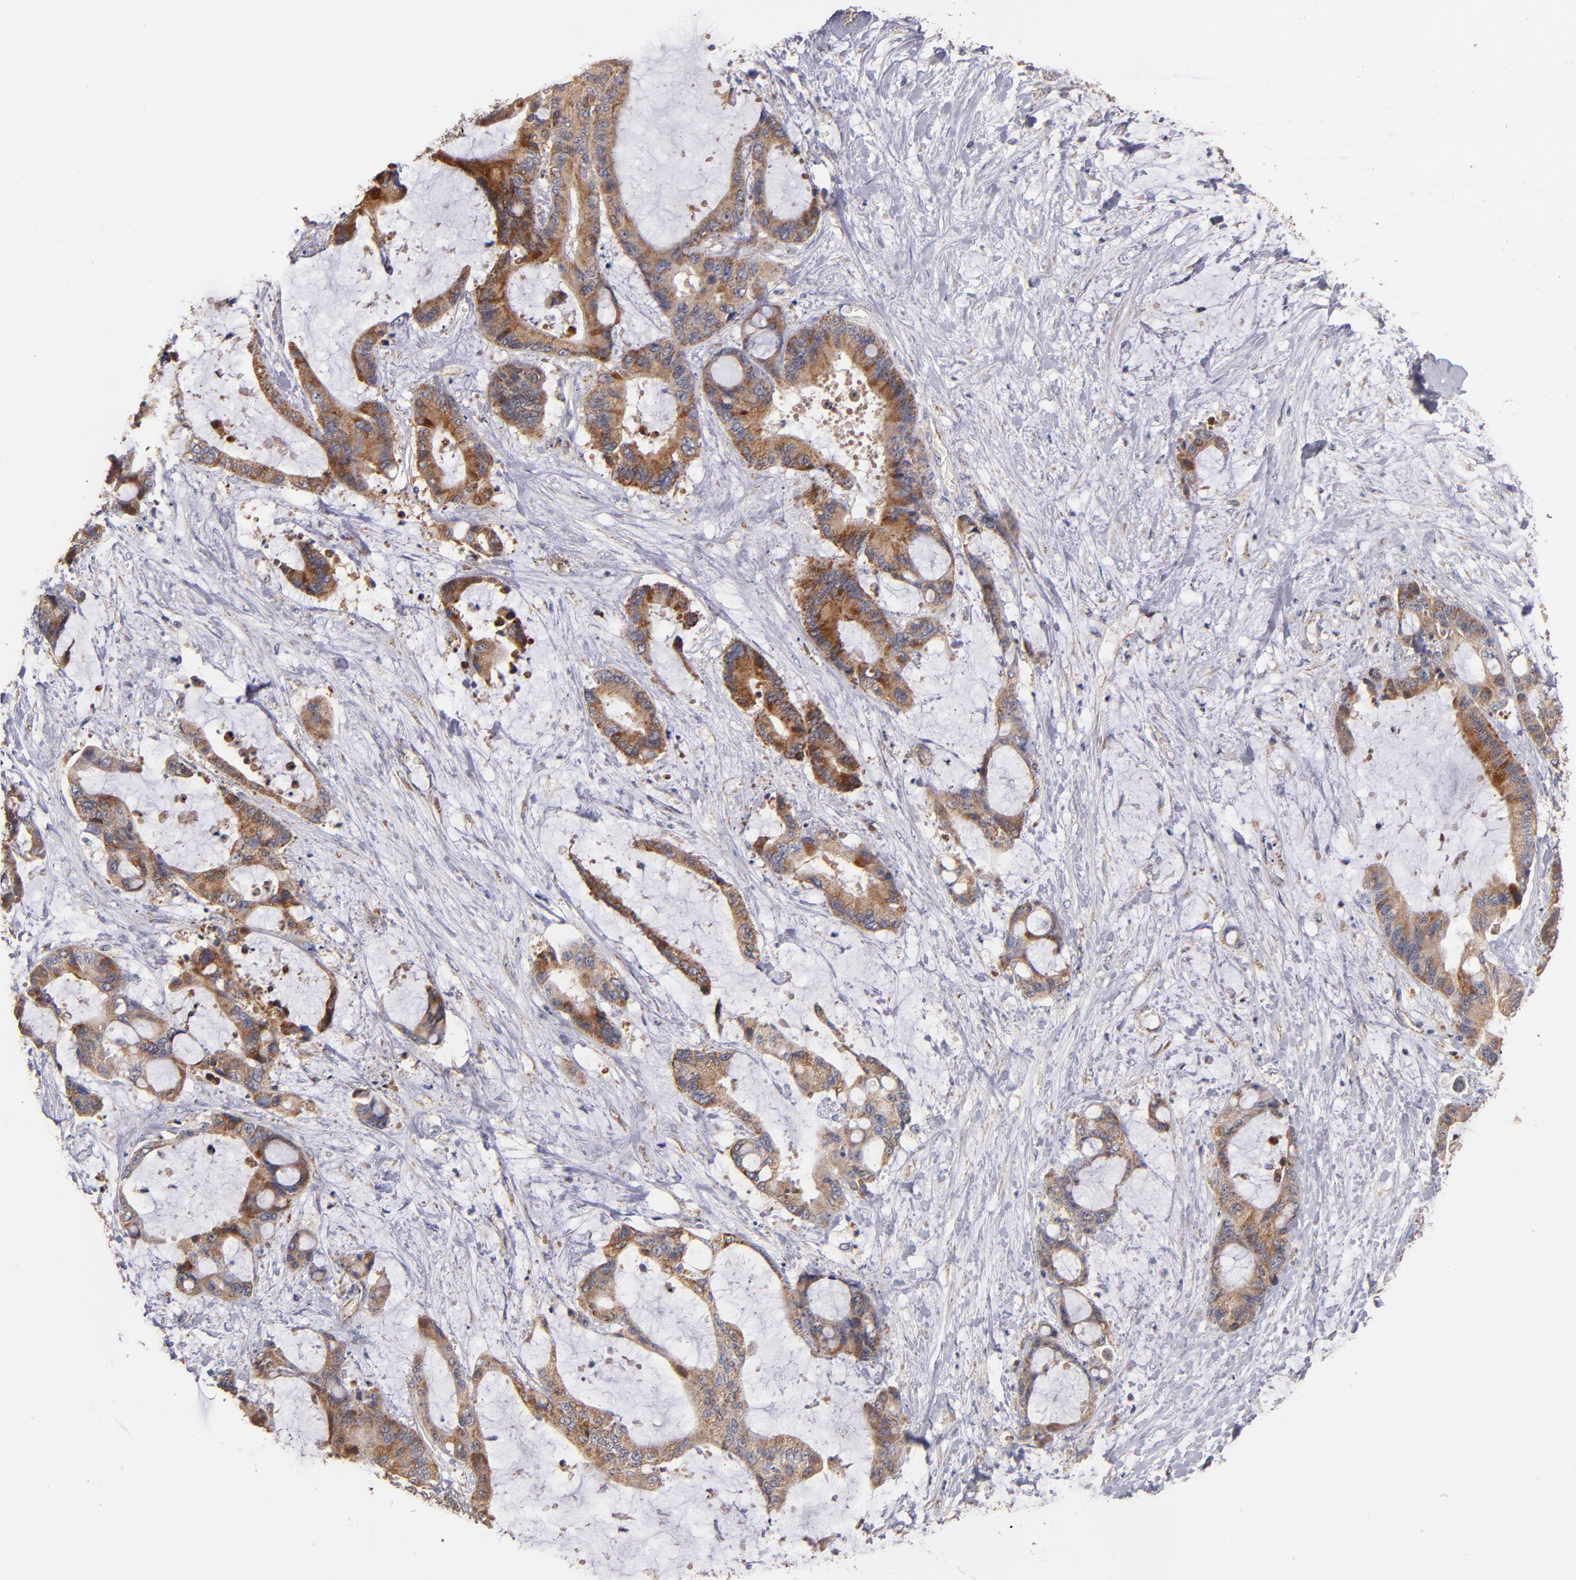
{"staining": {"intensity": "moderate", "quantity": ">75%", "location": "cytoplasmic/membranous"}, "tissue": "liver cancer", "cell_type": "Tumor cells", "image_type": "cancer", "snomed": [{"axis": "morphology", "description": "Cholangiocarcinoma"}, {"axis": "topography", "description": "Liver"}], "caption": "This image demonstrates immunohistochemistry staining of human liver cancer, with medium moderate cytoplasmic/membranous staining in about >75% of tumor cells.", "gene": "DIABLO", "patient": {"sex": "female", "age": 73}}